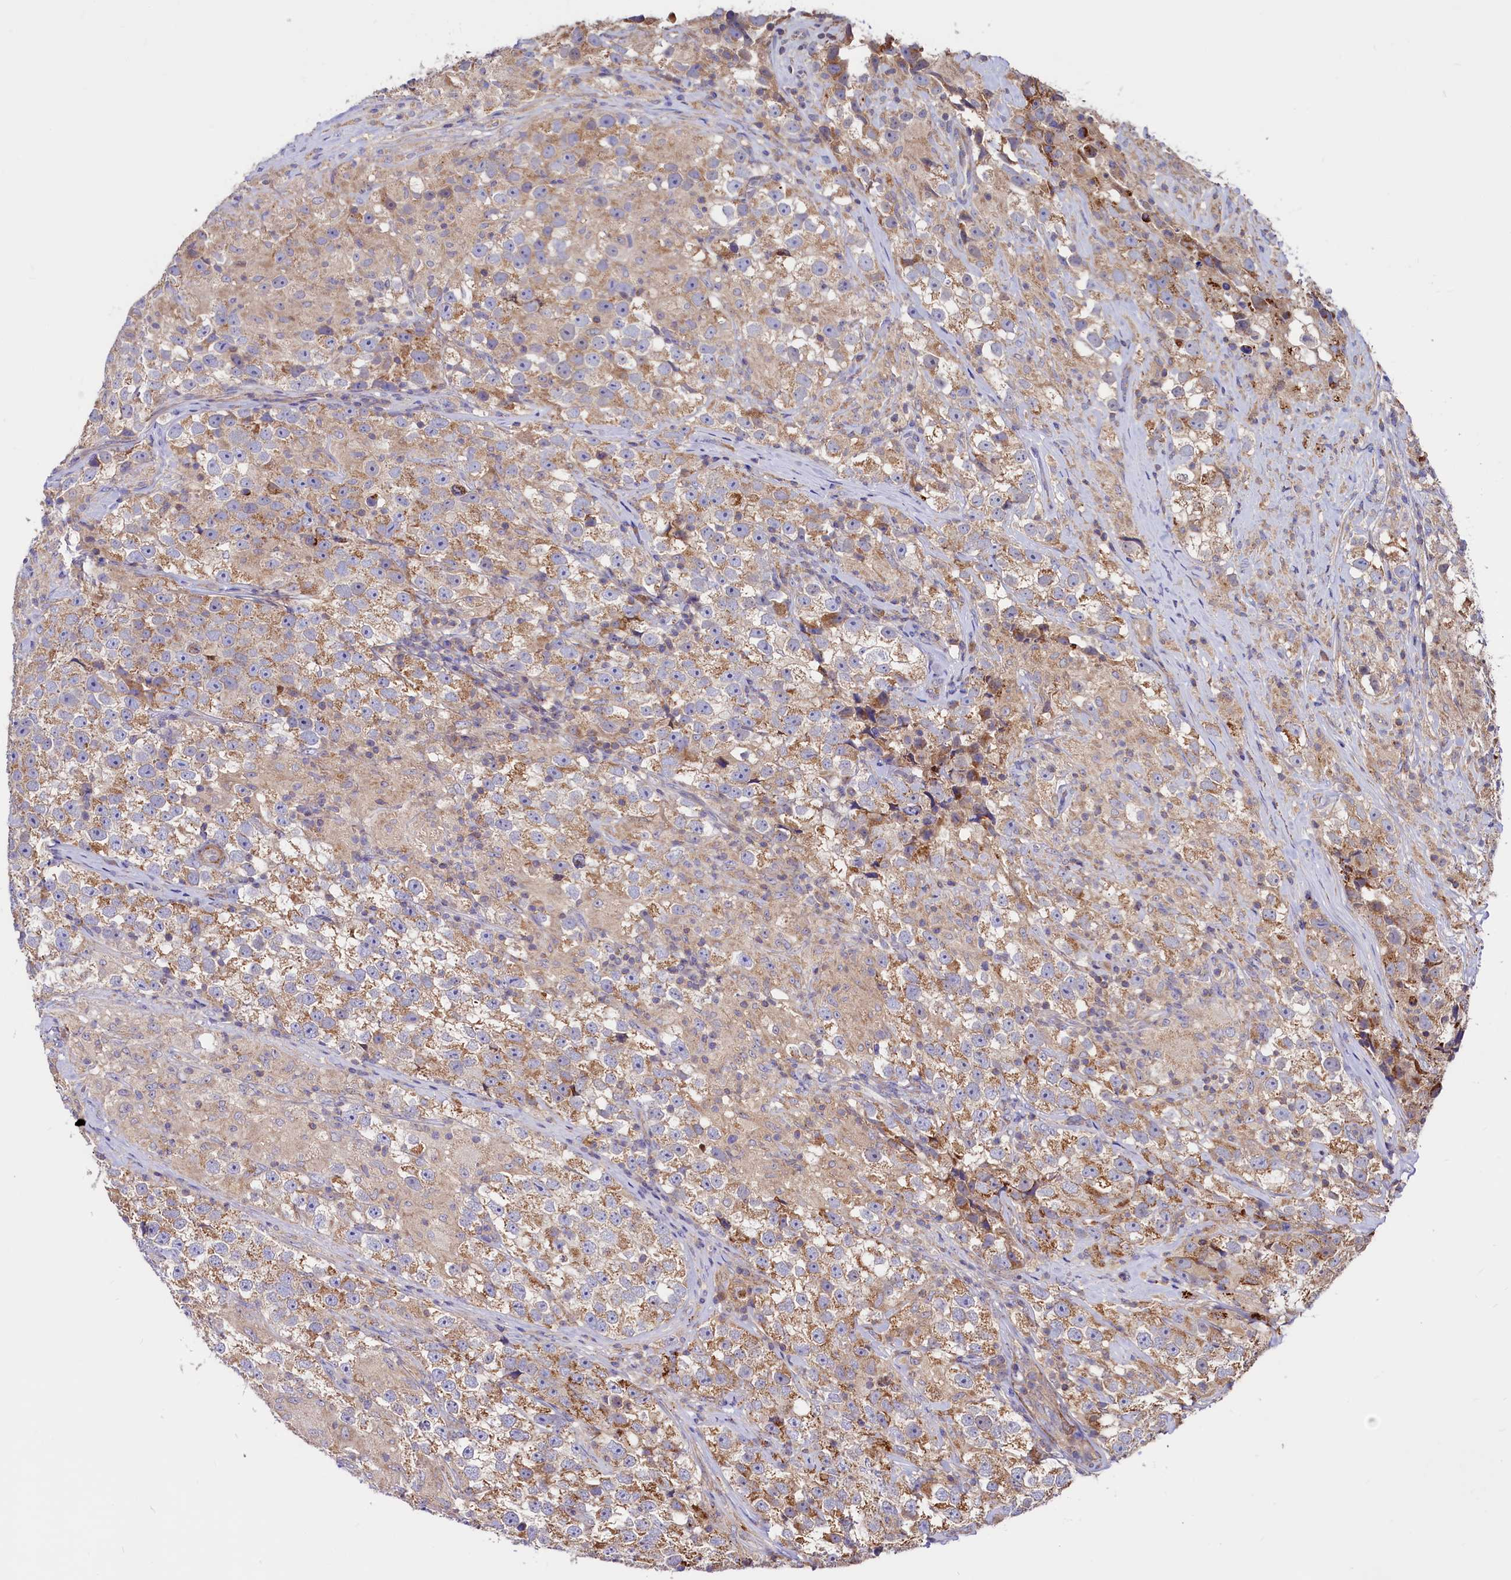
{"staining": {"intensity": "moderate", "quantity": ">75%", "location": "cytoplasmic/membranous"}, "tissue": "testis cancer", "cell_type": "Tumor cells", "image_type": "cancer", "snomed": [{"axis": "morphology", "description": "Seminoma, NOS"}, {"axis": "topography", "description": "Testis"}], "caption": "Immunohistochemical staining of testis seminoma displays medium levels of moderate cytoplasmic/membranous protein positivity in approximately >75% of tumor cells.", "gene": "CIAO3", "patient": {"sex": "male", "age": 46}}